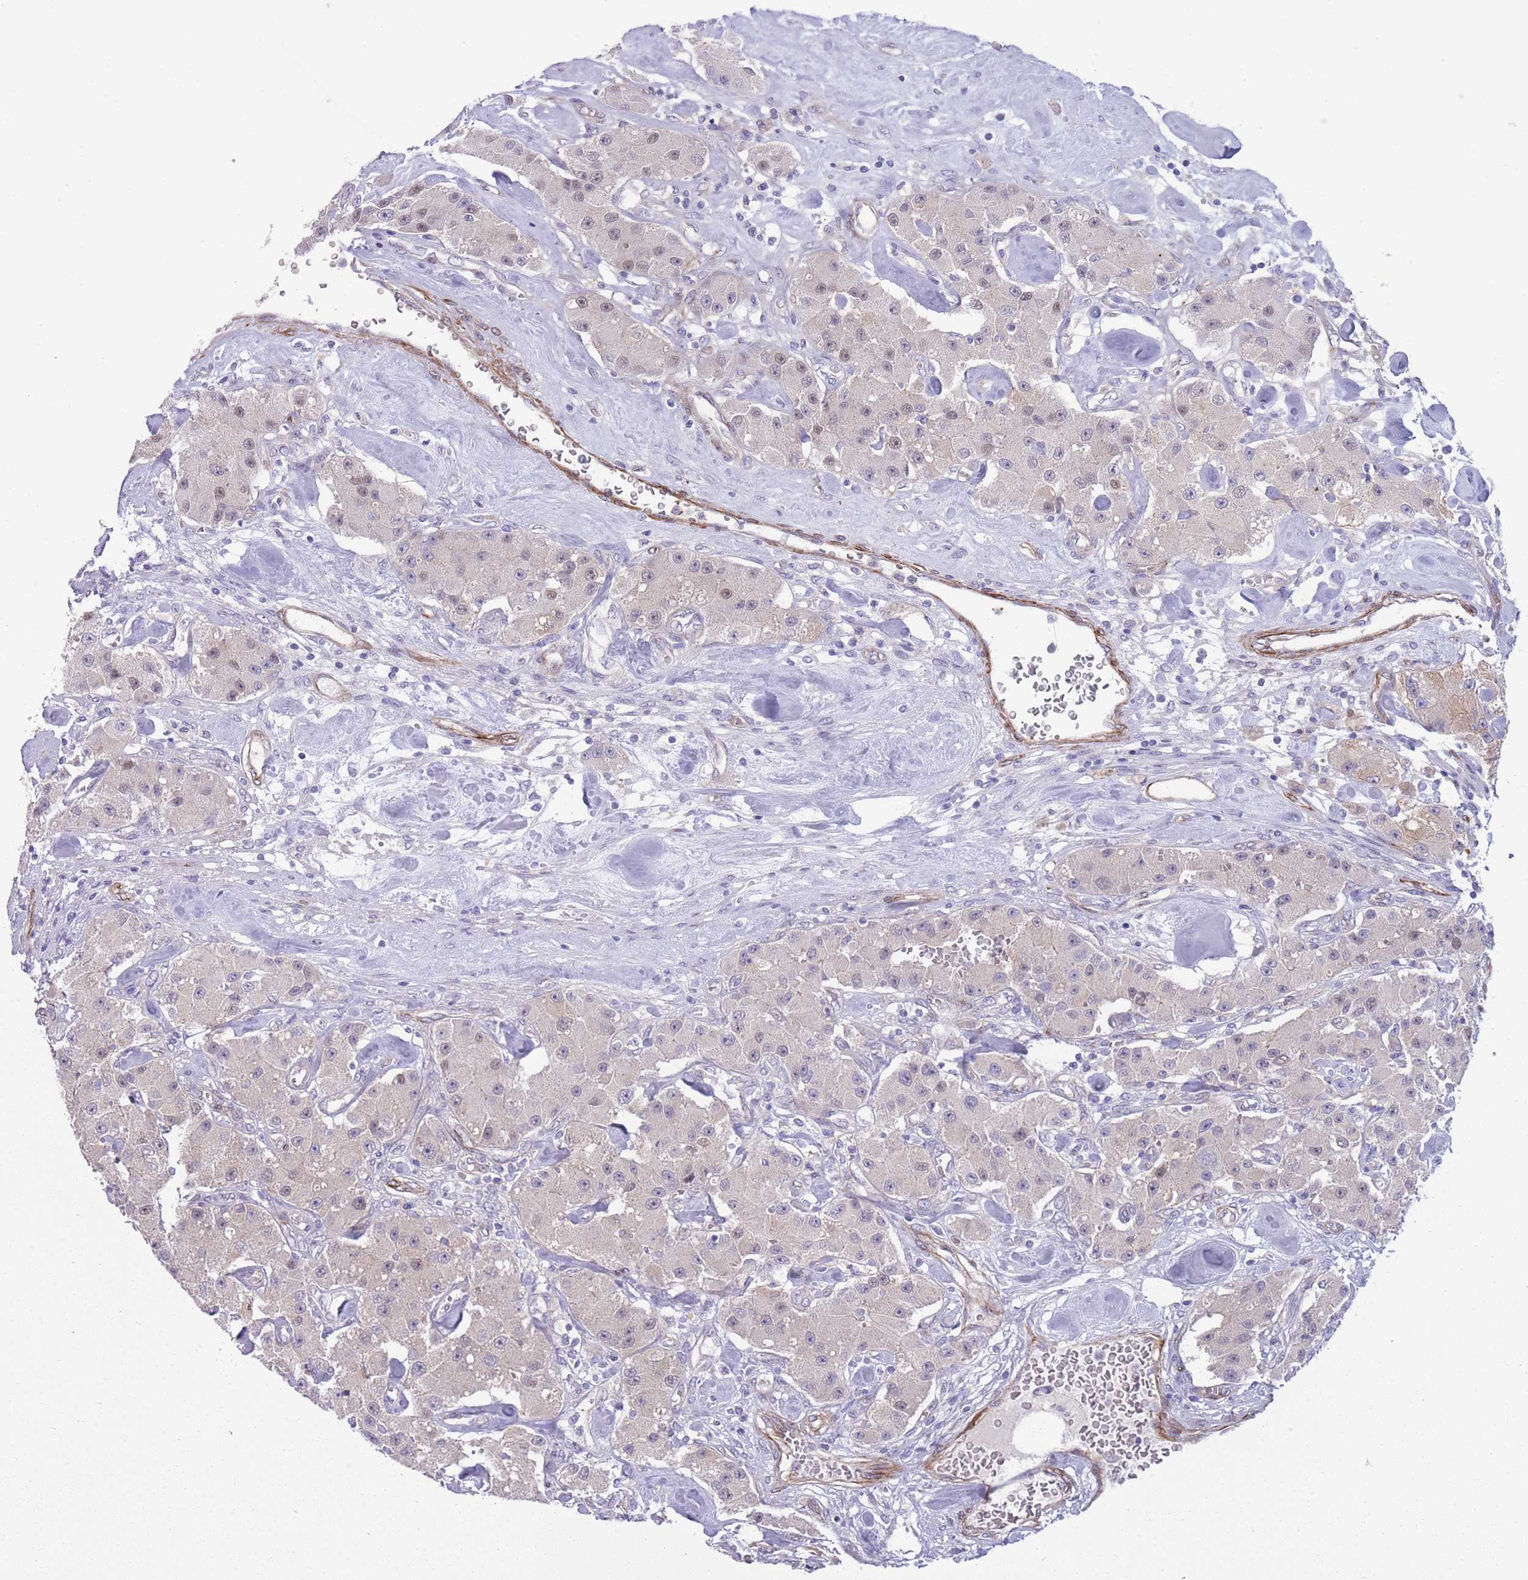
{"staining": {"intensity": "weak", "quantity": "25%-75%", "location": "nuclear"}, "tissue": "carcinoid", "cell_type": "Tumor cells", "image_type": "cancer", "snomed": [{"axis": "morphology", "description": "Carcinoid, malignant, NOS"}, {"axis": "topography", "description": "Pancreas"}], "caption": "Immunohistochemistry (IHC) staining of malignant carcinoid, which shows low levels of weak nuclear positivity in approximately 25%-75% of tumor cells indicating weak nuclear protein positivity. The staining was performed using DAB (brown) for protein detection and nuclei were counterstained in hematoxylin (blue).", "gene": "RGS11", "patient": {"sex": "male", "age": 41}}